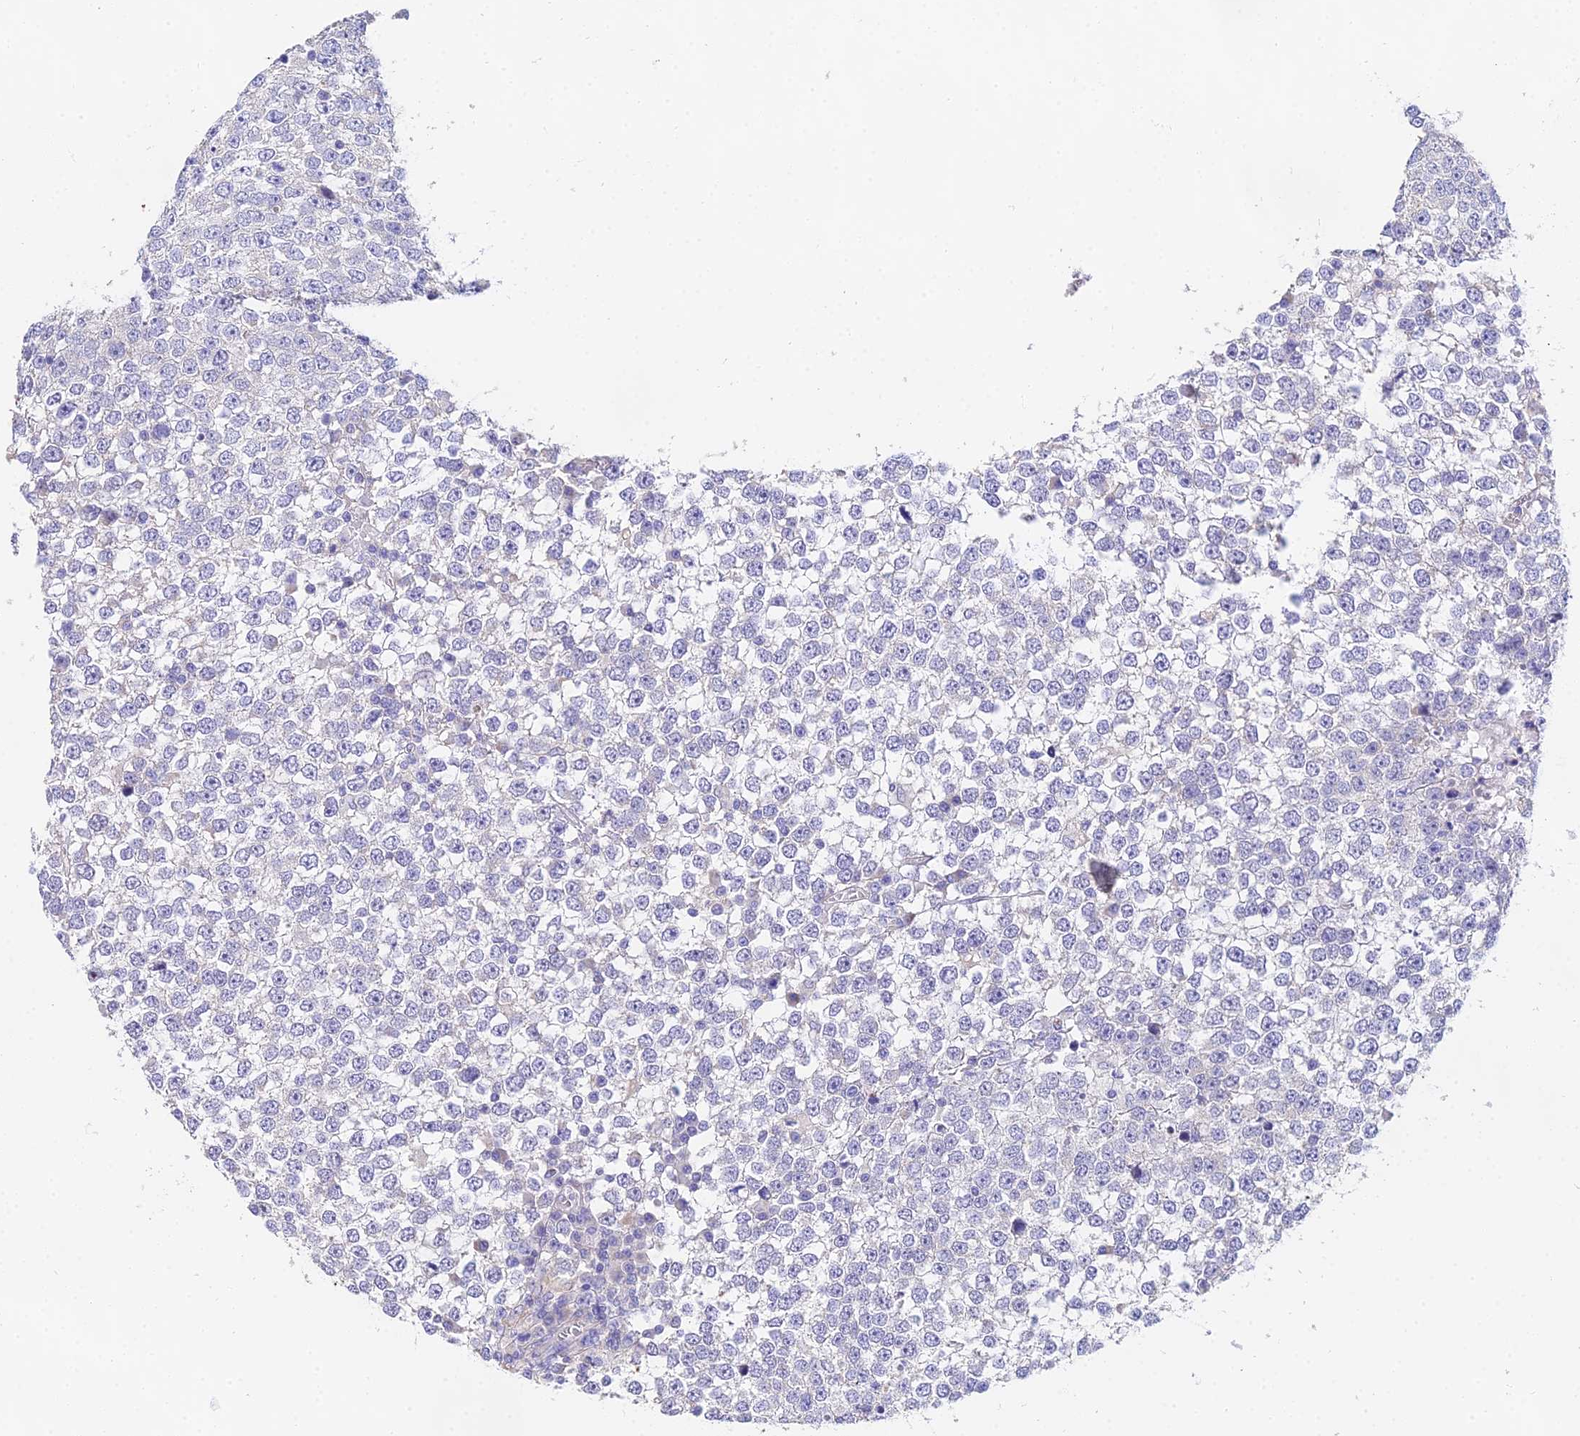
{"staining": {"intensity": "negative", "quantity": "none", "location": "none"}, "tissue": "testis cancer", "cell_type": "Tumor cells", "image_type": "cancer", "snomed": [{"axis": "morphology", "description": "Seminoma, NOS"}, {"axis": "topography", "description": "Testis"}], "caption": "The histopathology image reveals no staining of tumor cells in testis cancer.", "gene": "PPP2R2C", "patient": {"sex": "male", "age": 65}}